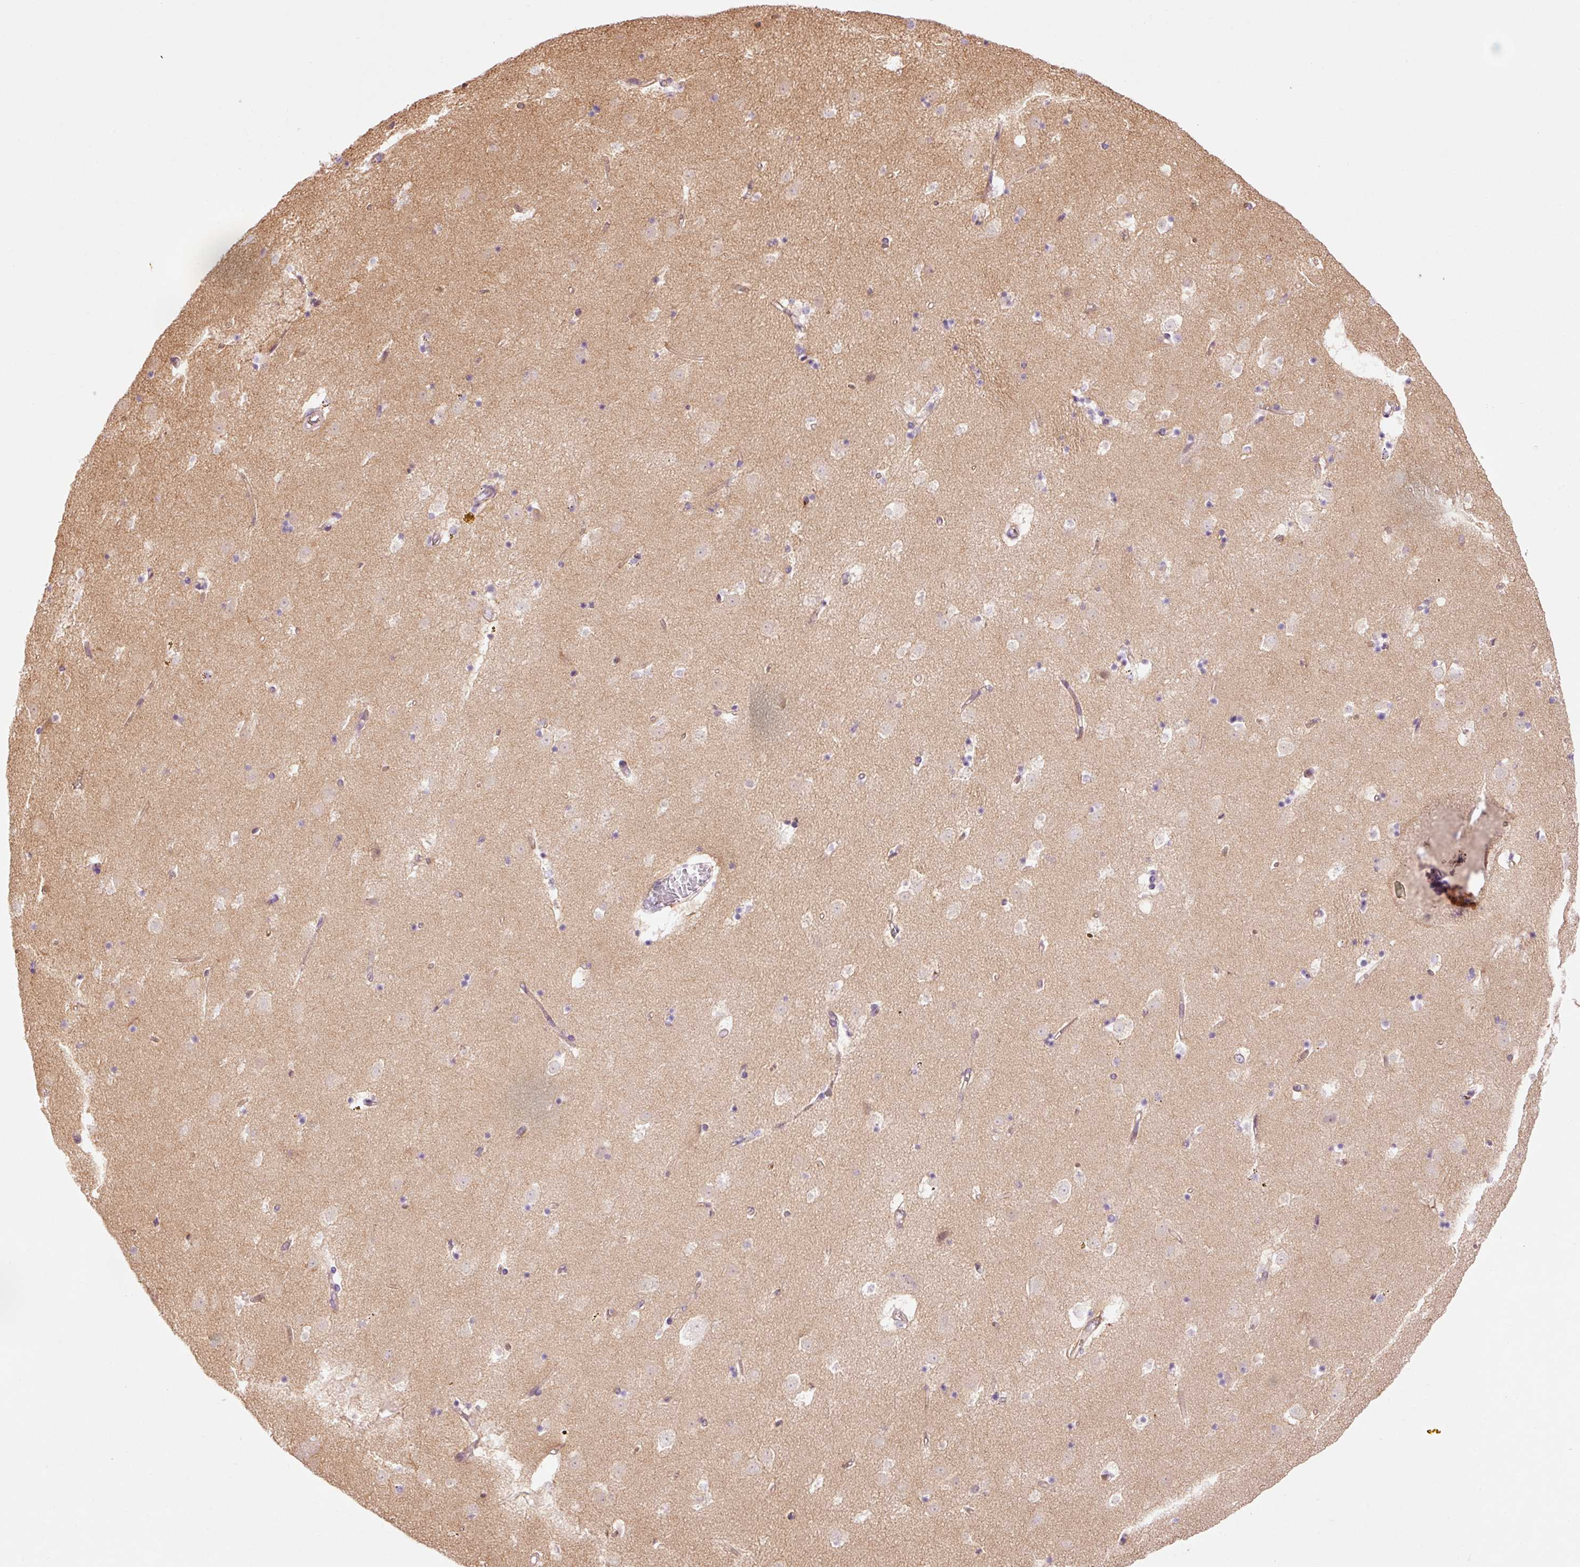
{"staining": {"intensity": "negative", "quantity": "none", "location": "none"}, "tissue": "caudate", "cell_type": "Glial cells", "image_type": "normal", "snomed": [{"axis": "morphology", "description": "Normal tissue, NOS"}, {"axis": "topography", "description": "Lateral ventricle wall"}], "caption": "The histopathology image displays no staining of glial cells in benign caudate.", "gene": "HSPA4L", "patient": {"sex": "male", "age": 58}}